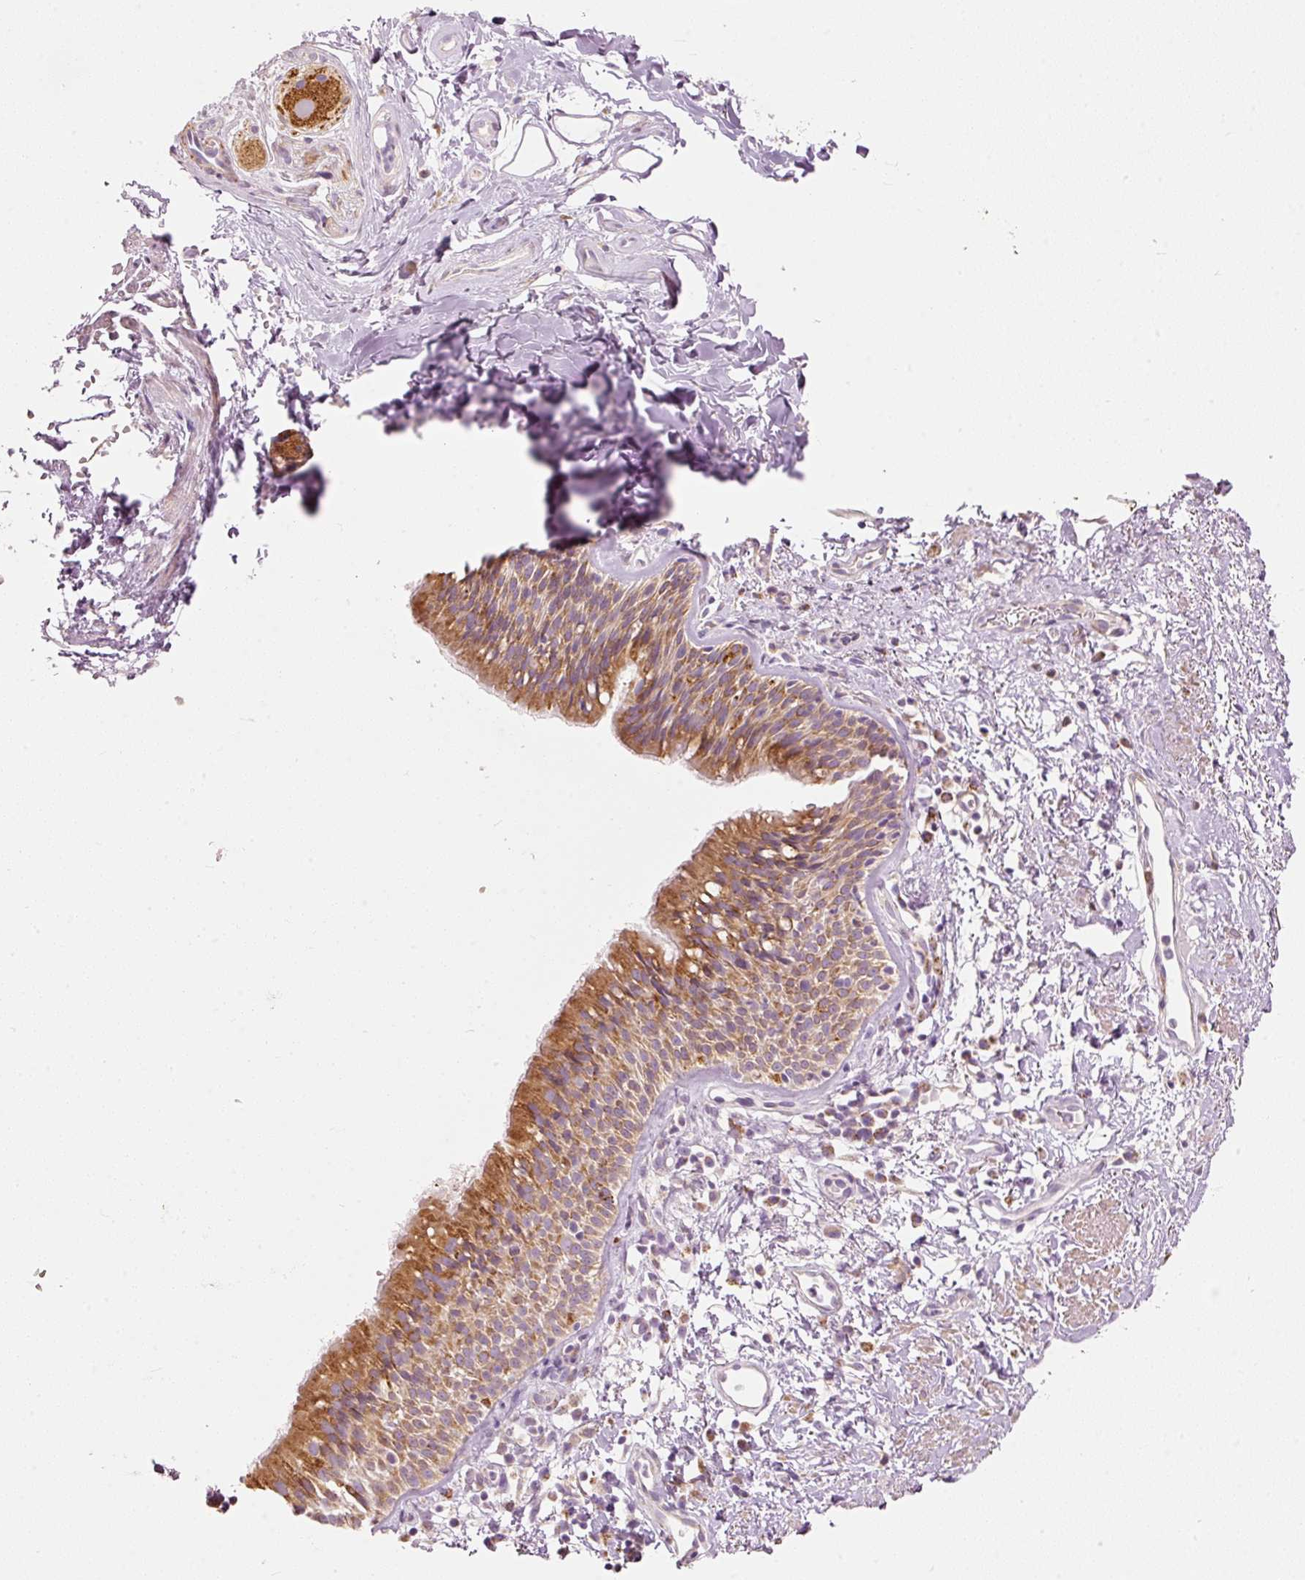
{"staining": {"intensity": "moderate", "quantity": ">75%", "location": "cytoplasmic/membranous"}, "tissue": "nasopharynx", "cell_type": "Respiratory epithelial cells", "image_type": "normal", "snomed": [{"axis": "morphology", "description": "Normal tissue, NOS"}, {"axis": "topography", "description": "Cartilage tissue"}, {"axis": "topography", "description": "Nasopharynx"}, {"axis": "topography", "description": "Thyroid gland"}], "caption": "Protein staining of benign nasopharynx reveals moderate cytoplasmic/membranous staining in approximately >75% of respiratory epithelial cells.", "gene": "MTHFD2", "patient": {"sex": "male", "age": 63}}